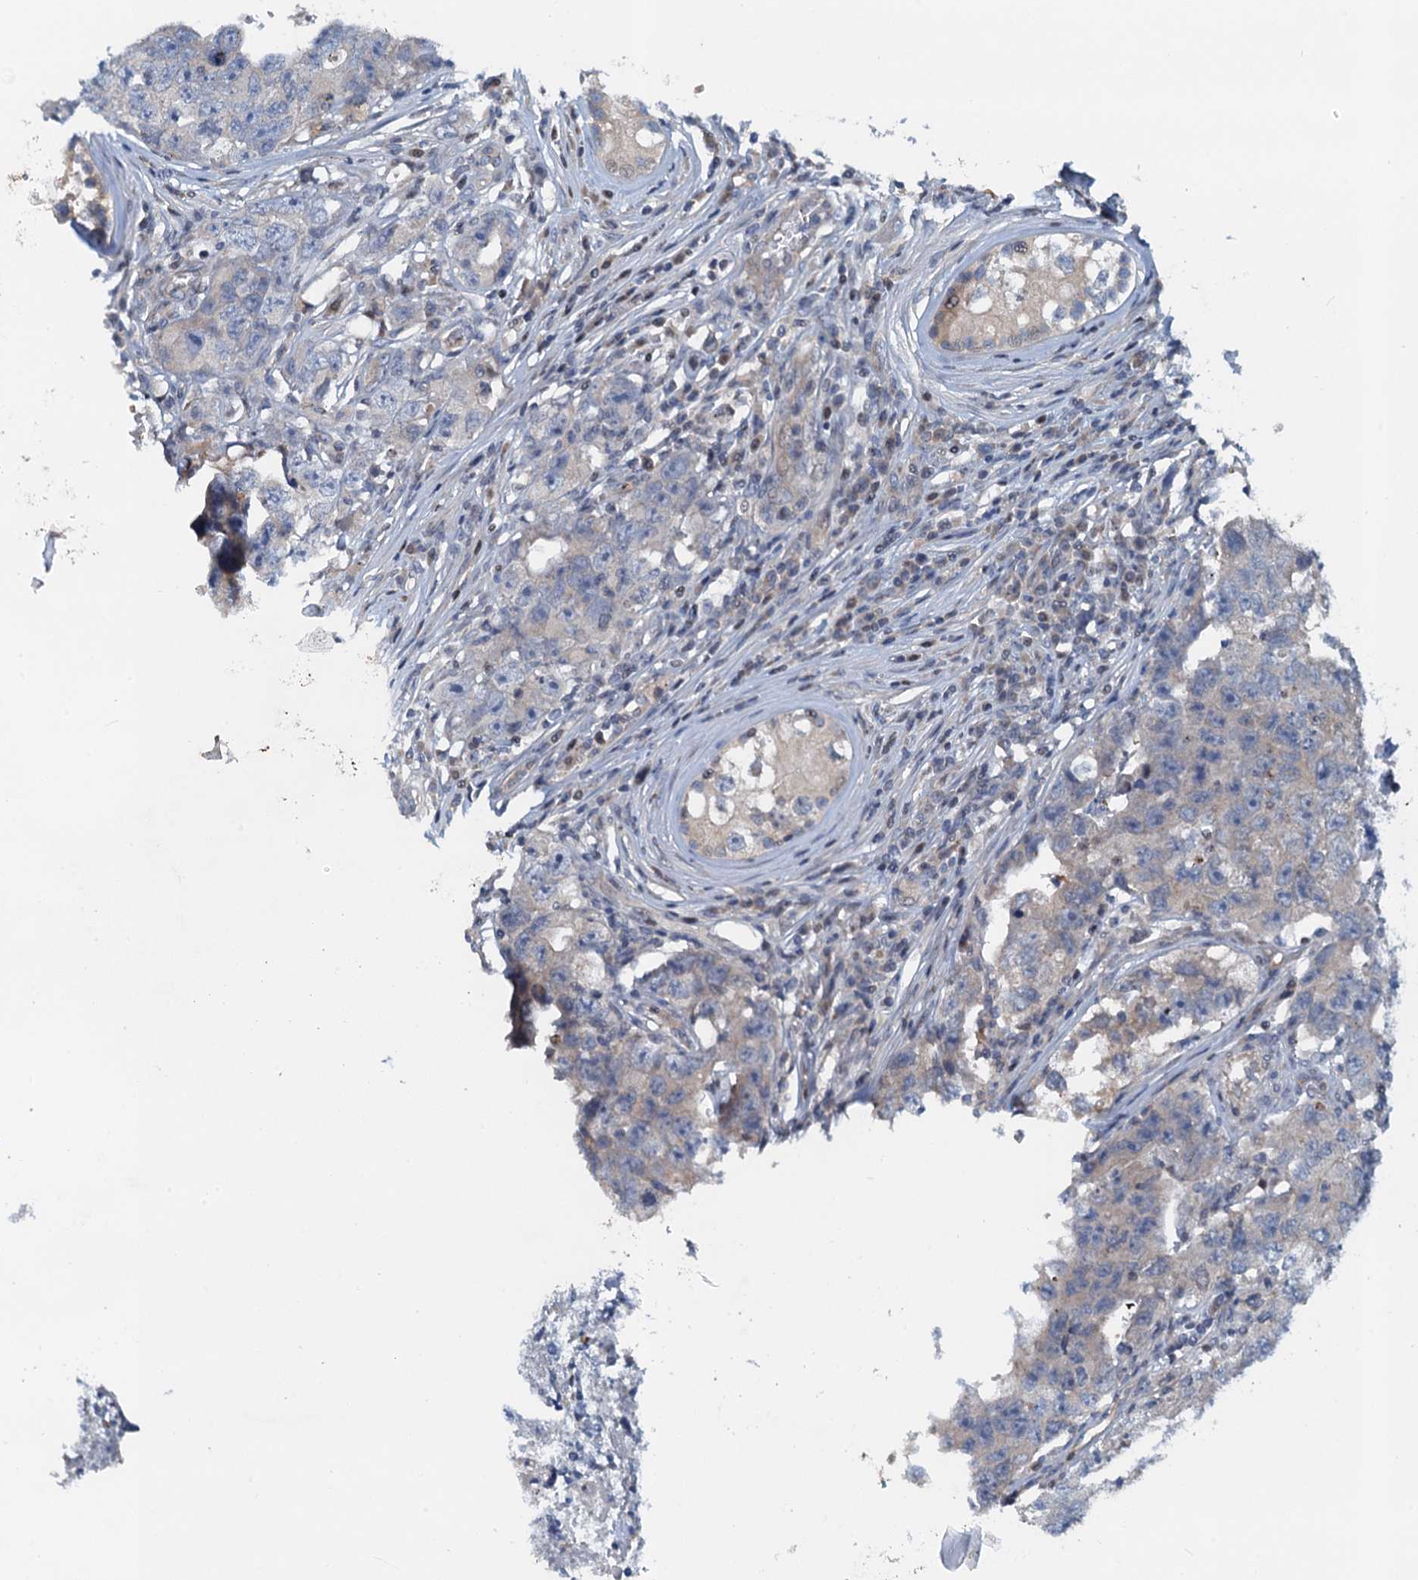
{"staining": {"intensity": "negative", "quantity": "none", "location": "none"}, "tissue": "testis cancer", "cell_type": "Tumor cells", "image_type": "cancer", "snomed": [{"axis": "morphology", "description": "Carcinoma, Embryonal, NOS"}, {"axis": "topography", "description": "Testis"}], "caption": "A histopathology image of human embryonal carcinoma (testis) is negative for staining in tumor cells.", "gene": "NBEA", "patient": {"sex": "male", "age": 17}}